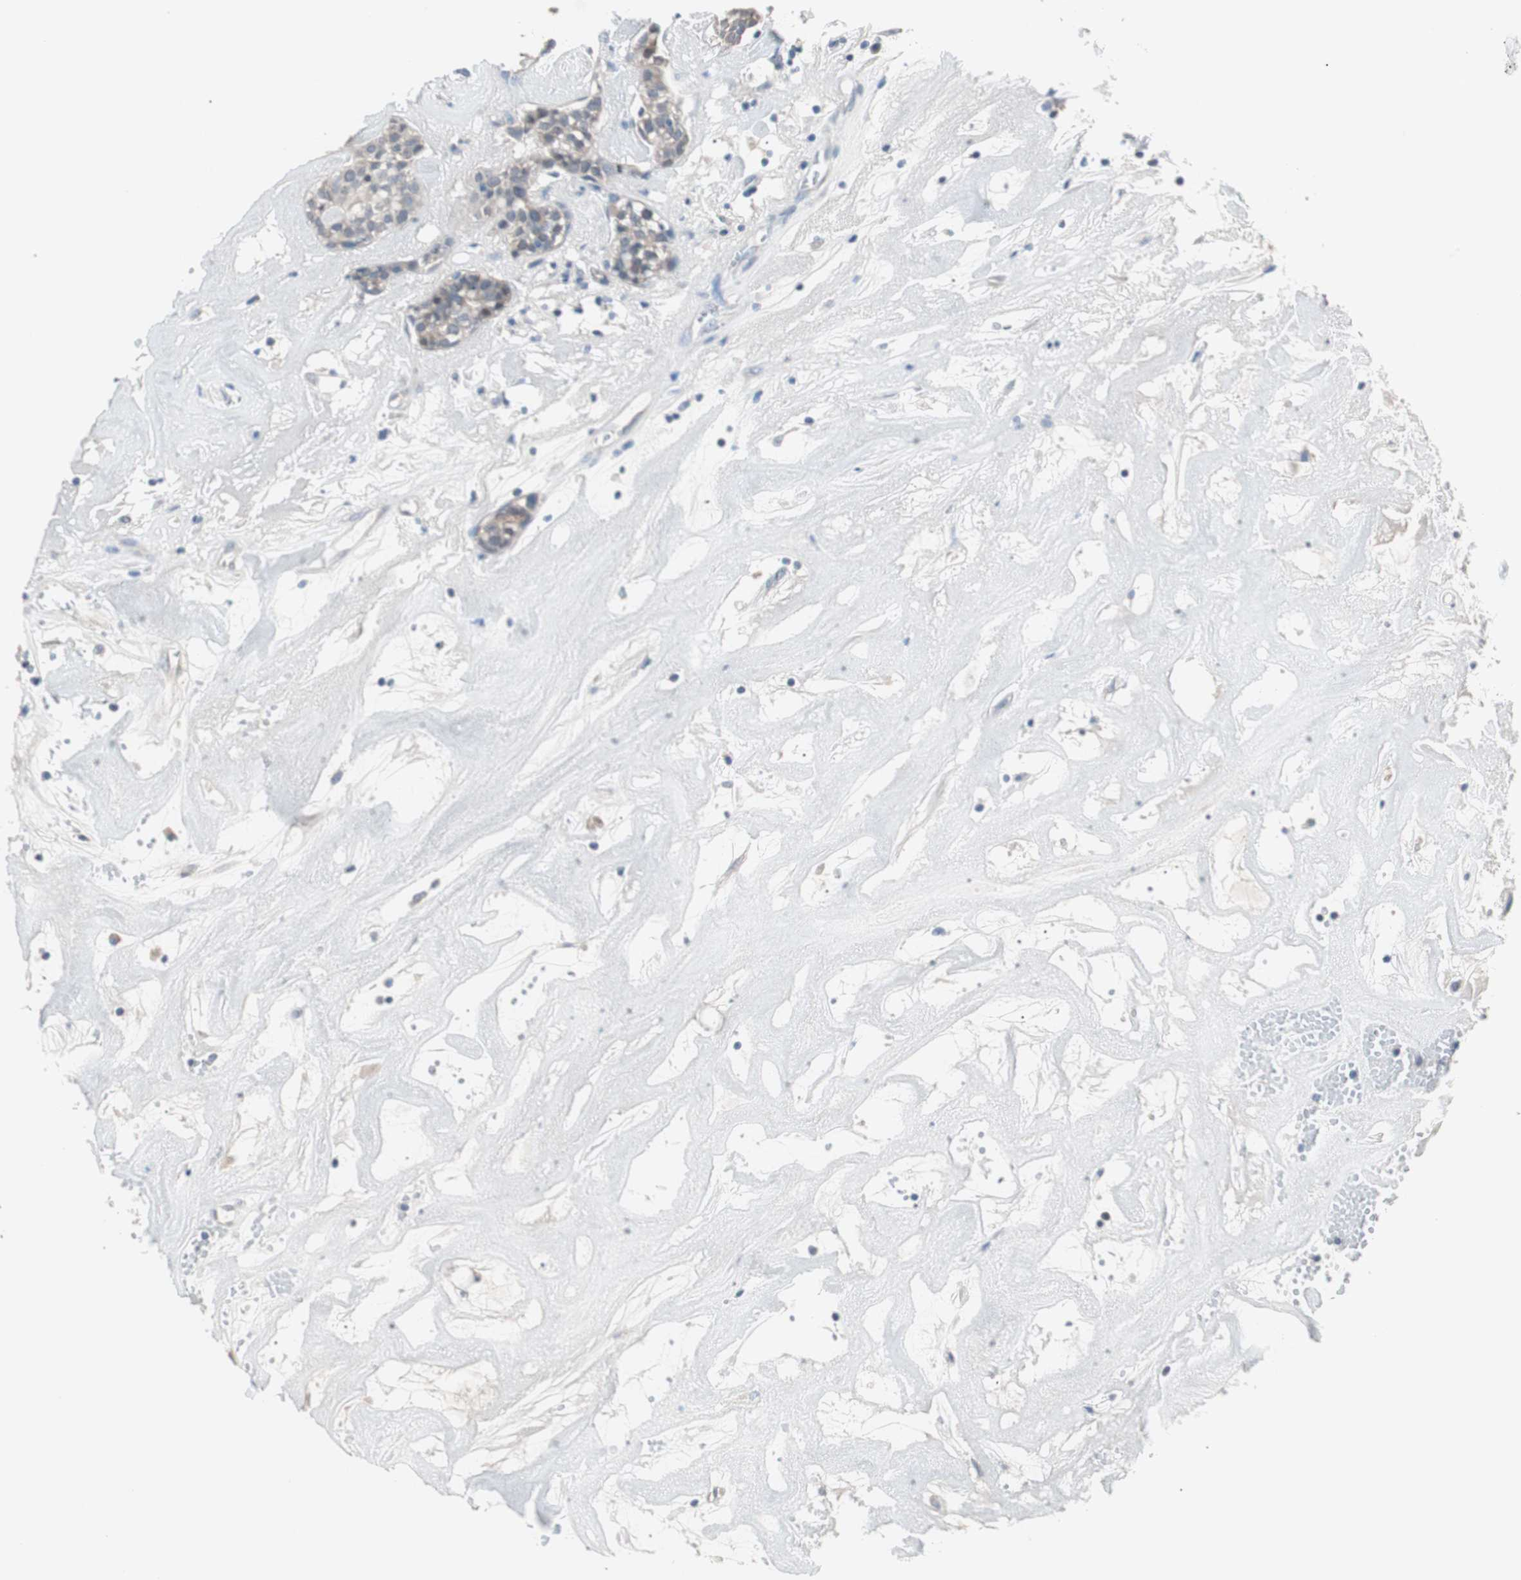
{"staining": {"intensity": "weak", "quantity": "25%-75%", "location": "cytoplasmic/membranous"}, "tissue": "head and neck cancer", "cell_type": "Tumor cells", "image_type": "cancer", "snomed": [{"axis": "morphology", "description": "Adenocarcinoma, NOS"}, {"axis": "topography", "description": "Salivary gland"}, {"axis": "topography", "description": "Head-Neck"}], "caption": "IHC (DAB) staining of human head and neck cancer (adenocarcinoma) displays weak cytoplasmic/membranous protein expression in about 25%-75% of tumor cells.", "gene": "VIL1", "patient": {"sex": "female", "age": 65}}